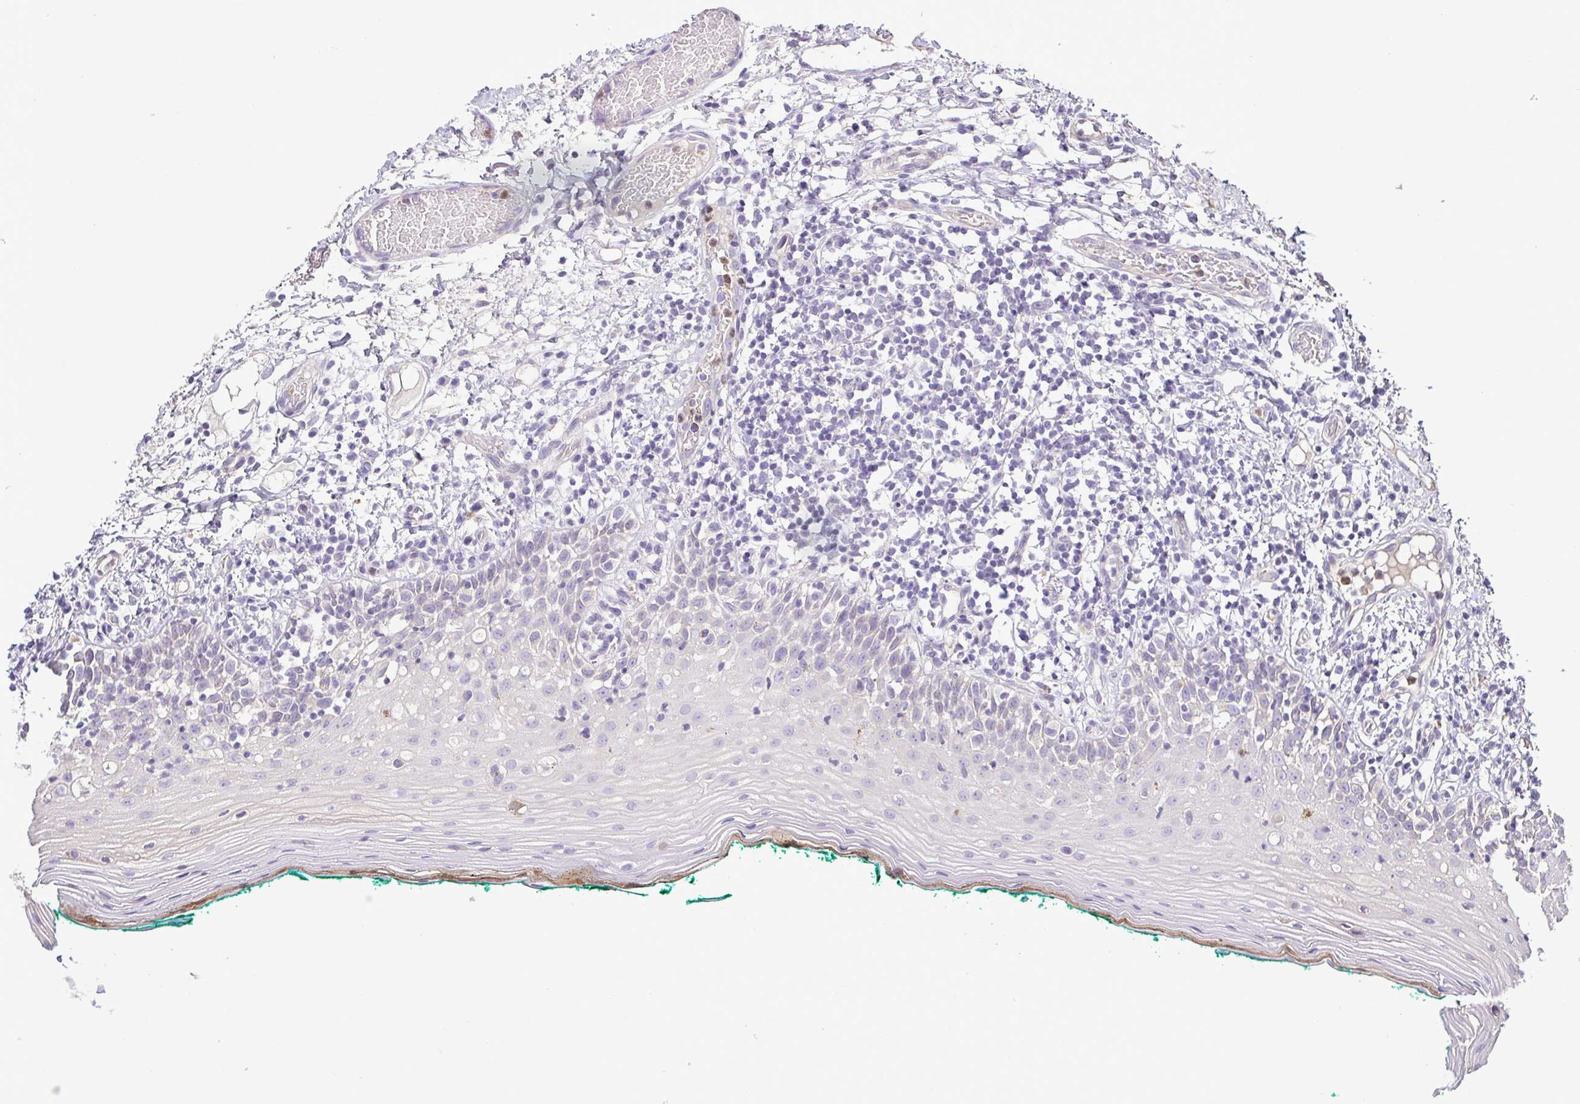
{"staining": {"intensity": "negative", "quantity": "none", "location": "none"}, "tissue": "oral mucosa", "cell_type": "Squamous epithelial cells", "image_type": "normal", "snomed": [{"axis": "morphology", "description": "Normal tissue, NOS"}, {"axis": "topography", "description": "Oral tissue"}], "caption": "Human oral mucosa stained for a protein using immunohistochemistry exhibits no positivity in squamous epithelial cells.", "gene": "MYL10", "patient": {"sex": "female", "age": 83}}